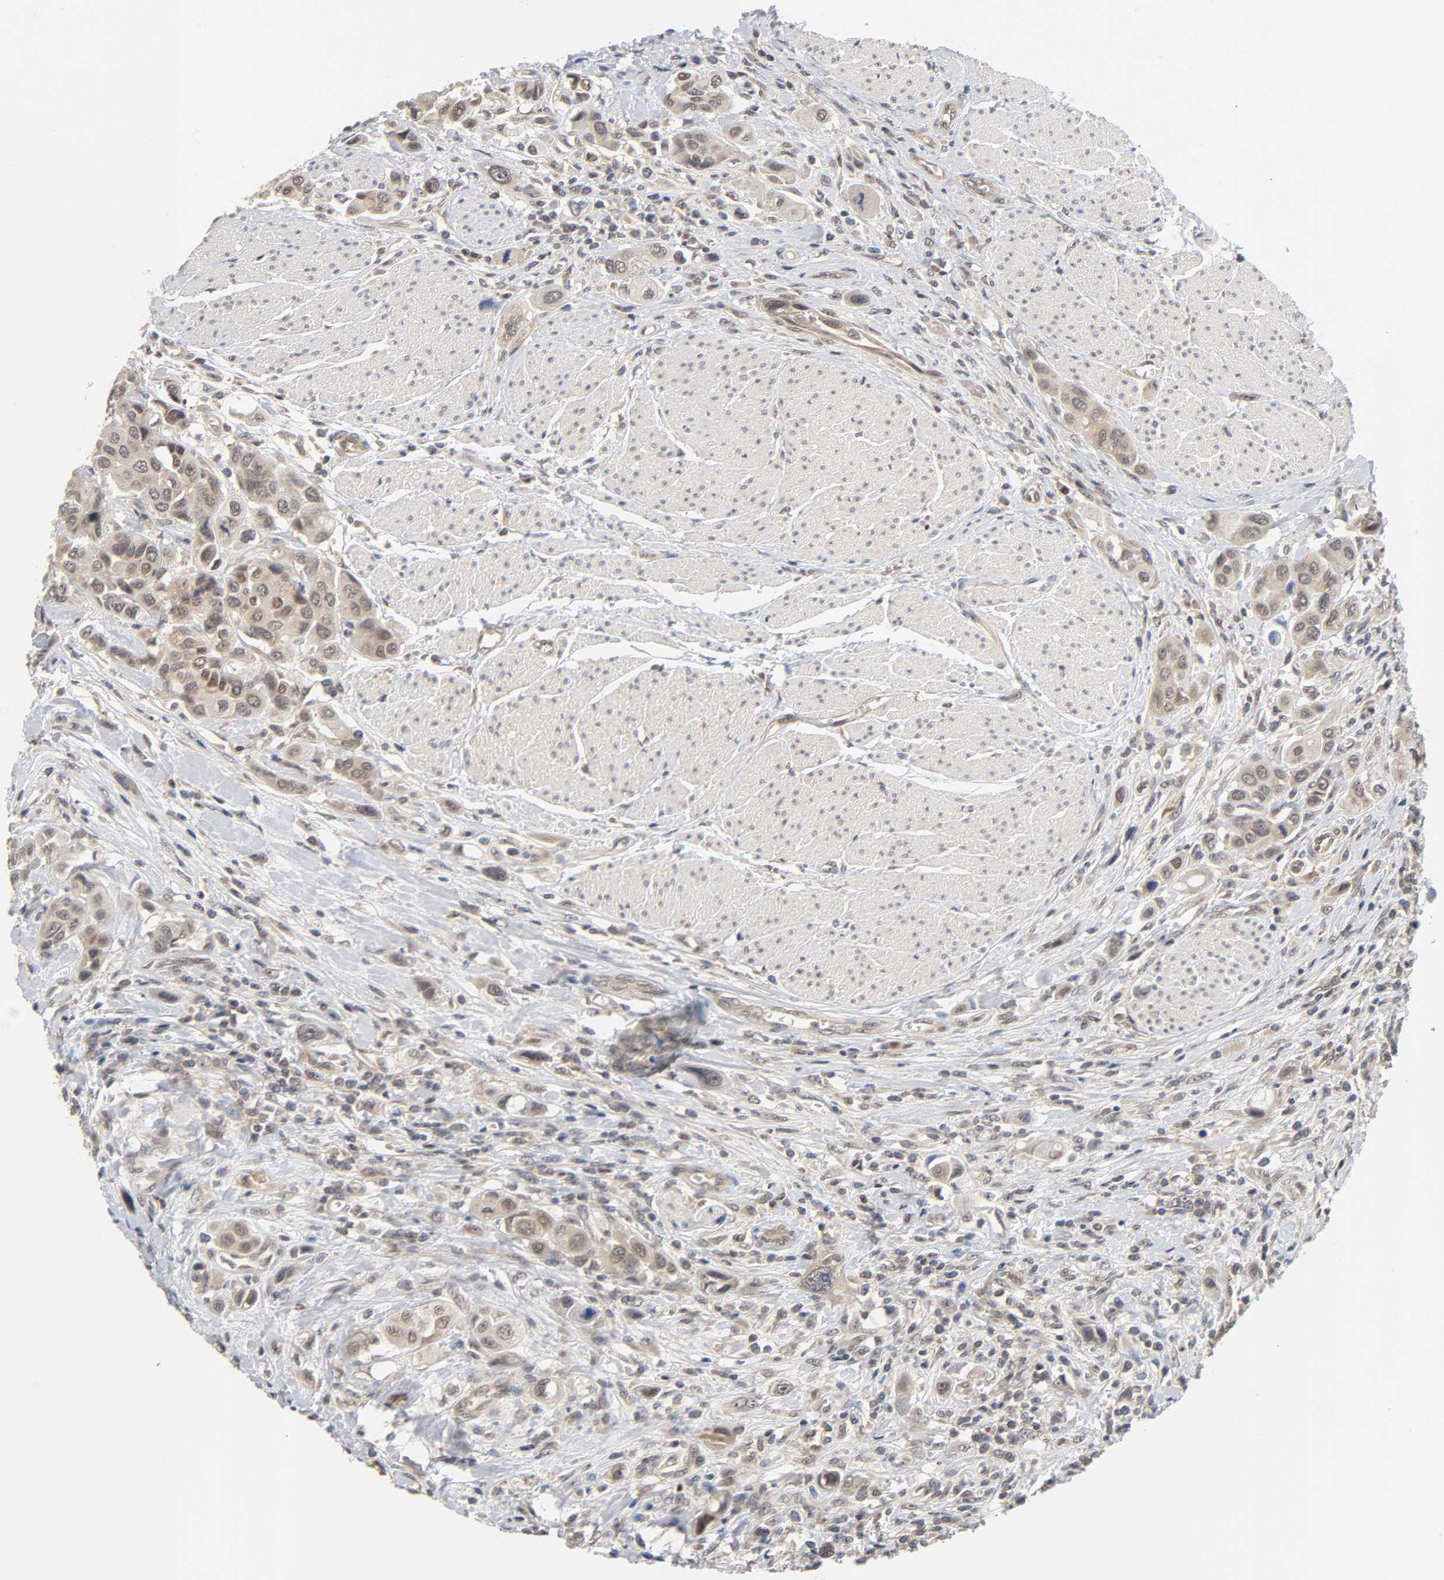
{"staining": {"intensity": "weak", "quantity": ">75%", "location": "cytoplasmic/membranous"}, "tissue": "urothelial cancer", "cell_type": "Tumor cells", "image_type": "cancer", "snomed": [{"axis": "morphology", "description": "Urothelial carcinoma, High grade"}, {"axis": "topography", "description": "Urinary bladder"}], "caption": "This is a micrograph of immunohistochemistry staining of urothelial cancer, which shows weak positivity in the cytoplasmic/membranous of tumor cells.", "gene": "PRKAB1", "patient": {"sex": "male", "age": 50}}